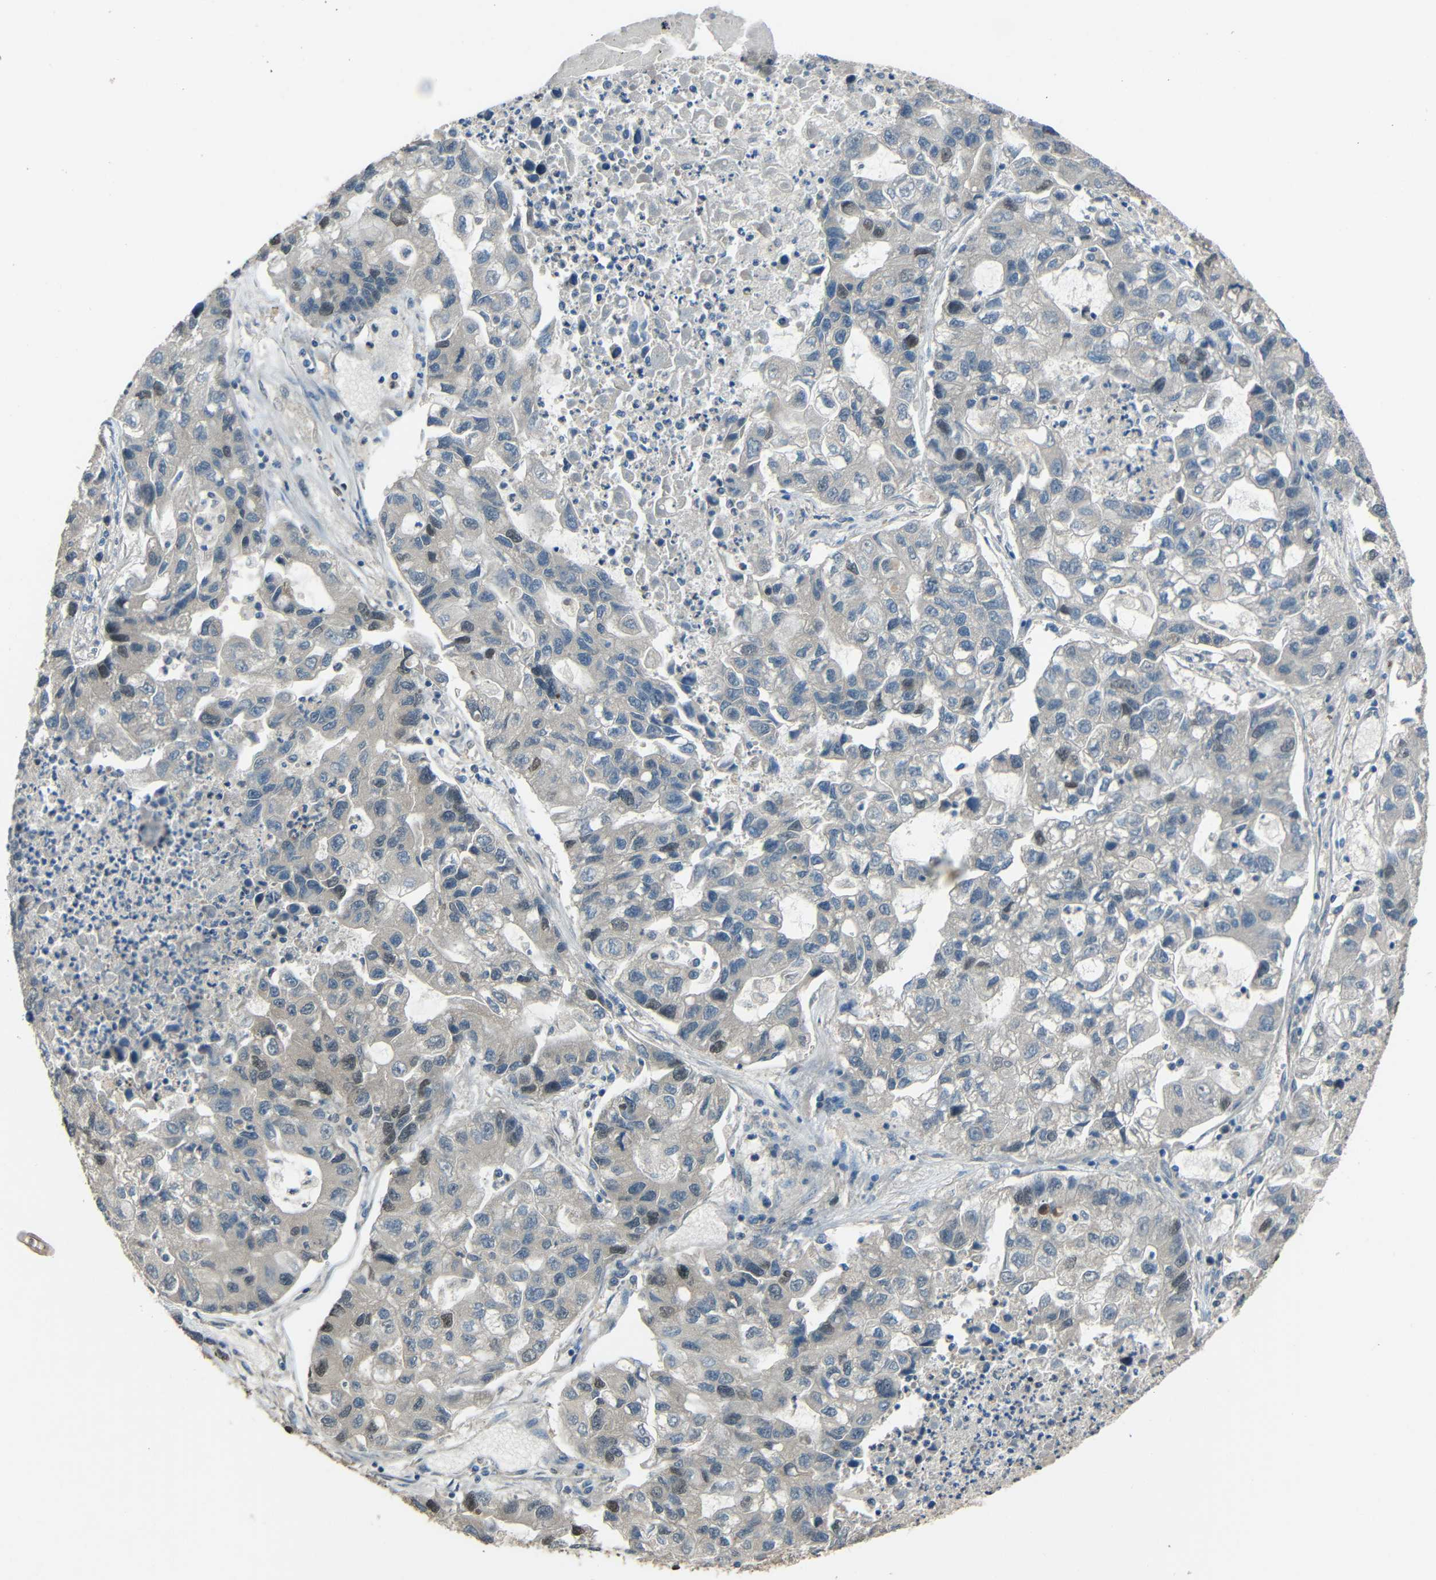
{"staining": {"intensity": "negative", "quantity": "none", "location": "none"}, "tissue": "lung cancer", "cell_type": "Tumor cells", "image_type": "cancer", "snomed": [{"axis": "morphology", "description": "Adenocarcinoma, NOS"}, {"axis": "topography", "description": "Lung"}], "caption": "This is an IHC photomicrograph of human lung cancer. There is no staining in tumor cells.", "gene": "STBD1", "patient": {"sex": "female", "age": 51}}